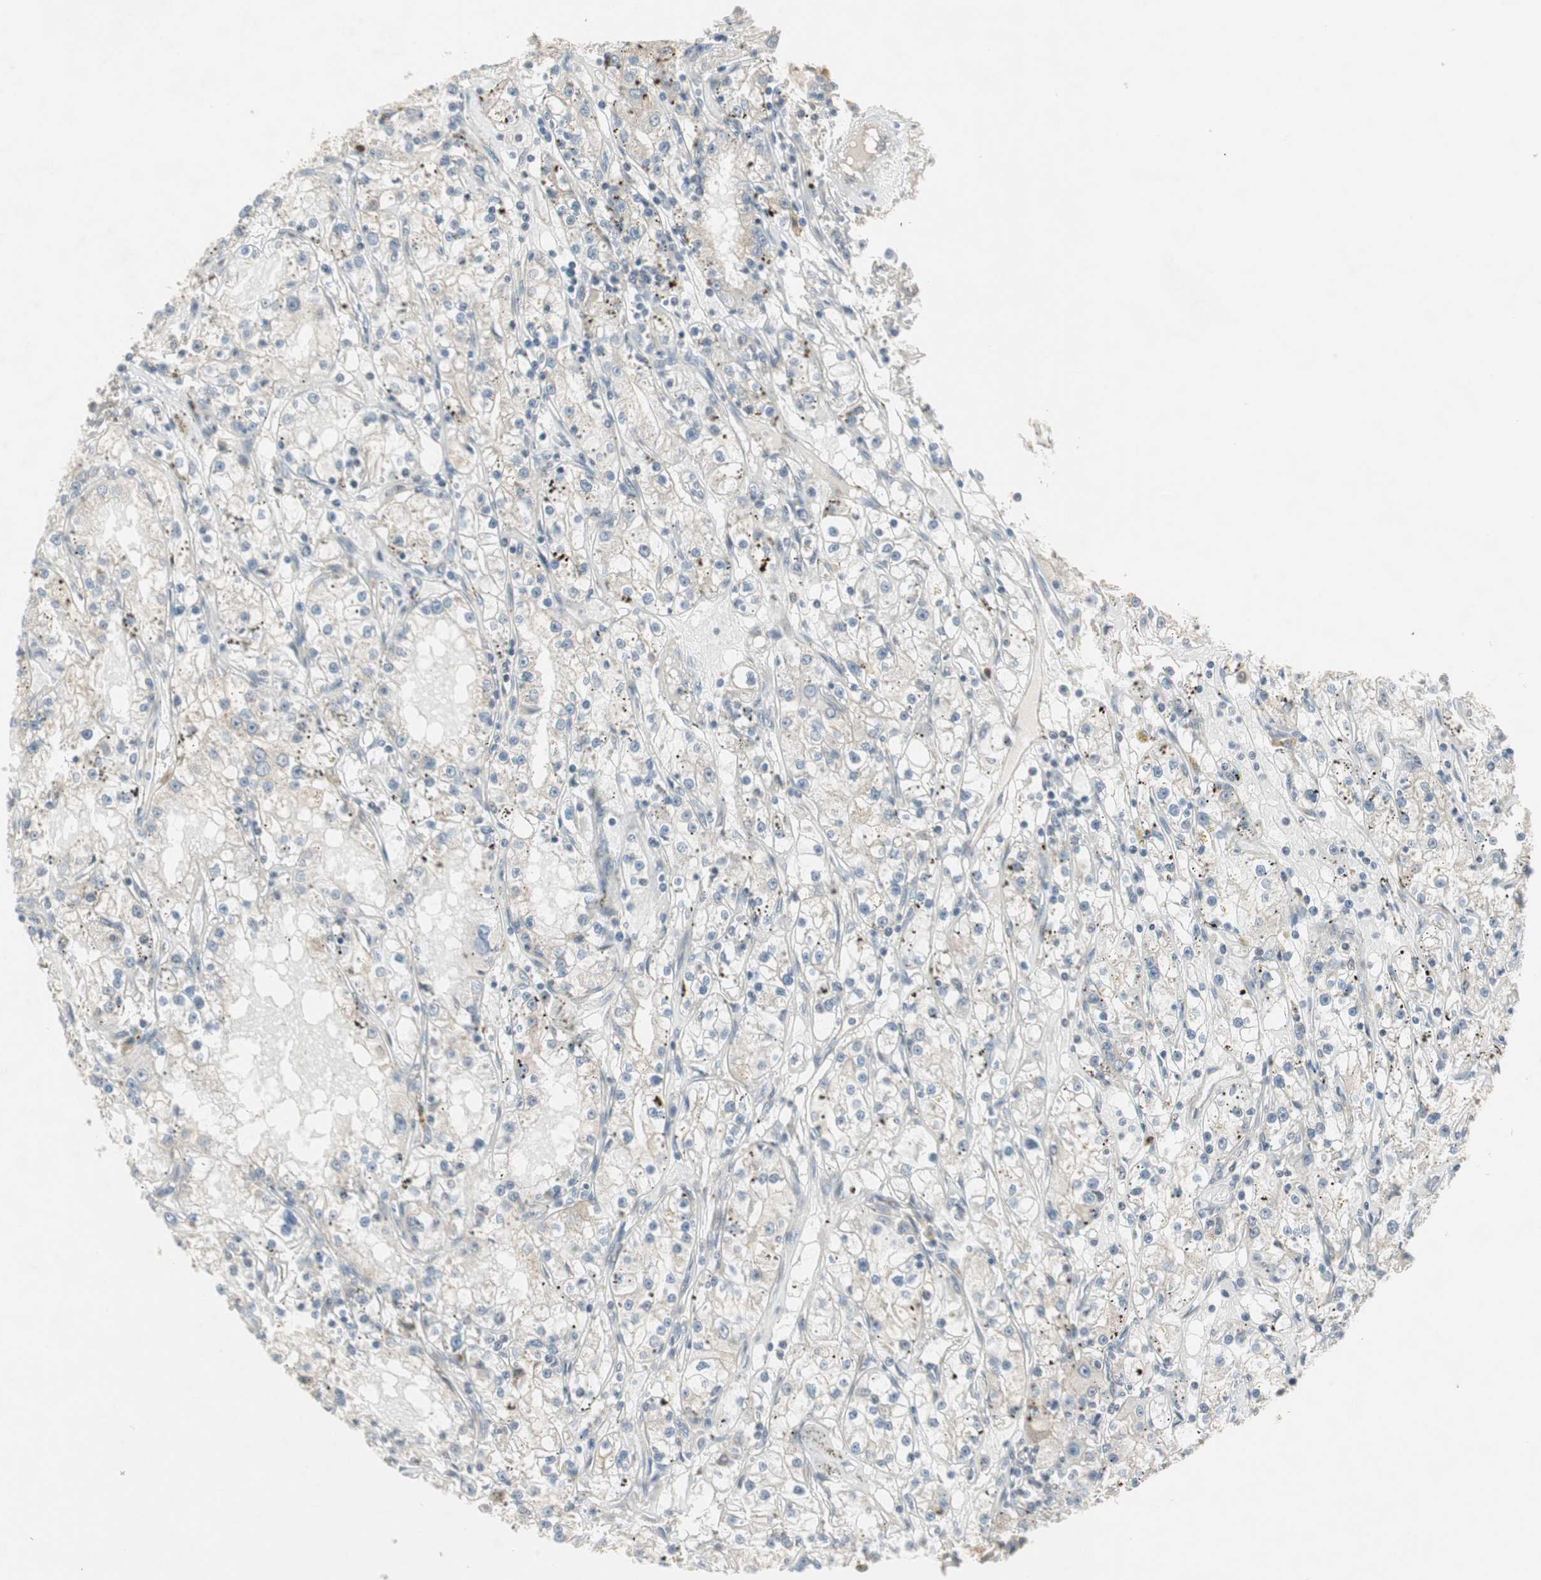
{"staining": {"intensity": "negative", "quantity": "none", "location": "none"}, "tissue": "renal cancer", "cell_type": "Tumor cells", "image_type": "cancer", "snomed": [{"axis": "morphology", "description": "Adenocarcinoma, NOS"}, {"axis": "topography", "description": "Kidney"}], "caption": "Immunohistochemical staining of human adenocarcinoma (renal) displays no significant positivity in tumor cells.", "gene": "SNX4", "patient": {"sex": "male", "age": 56}}